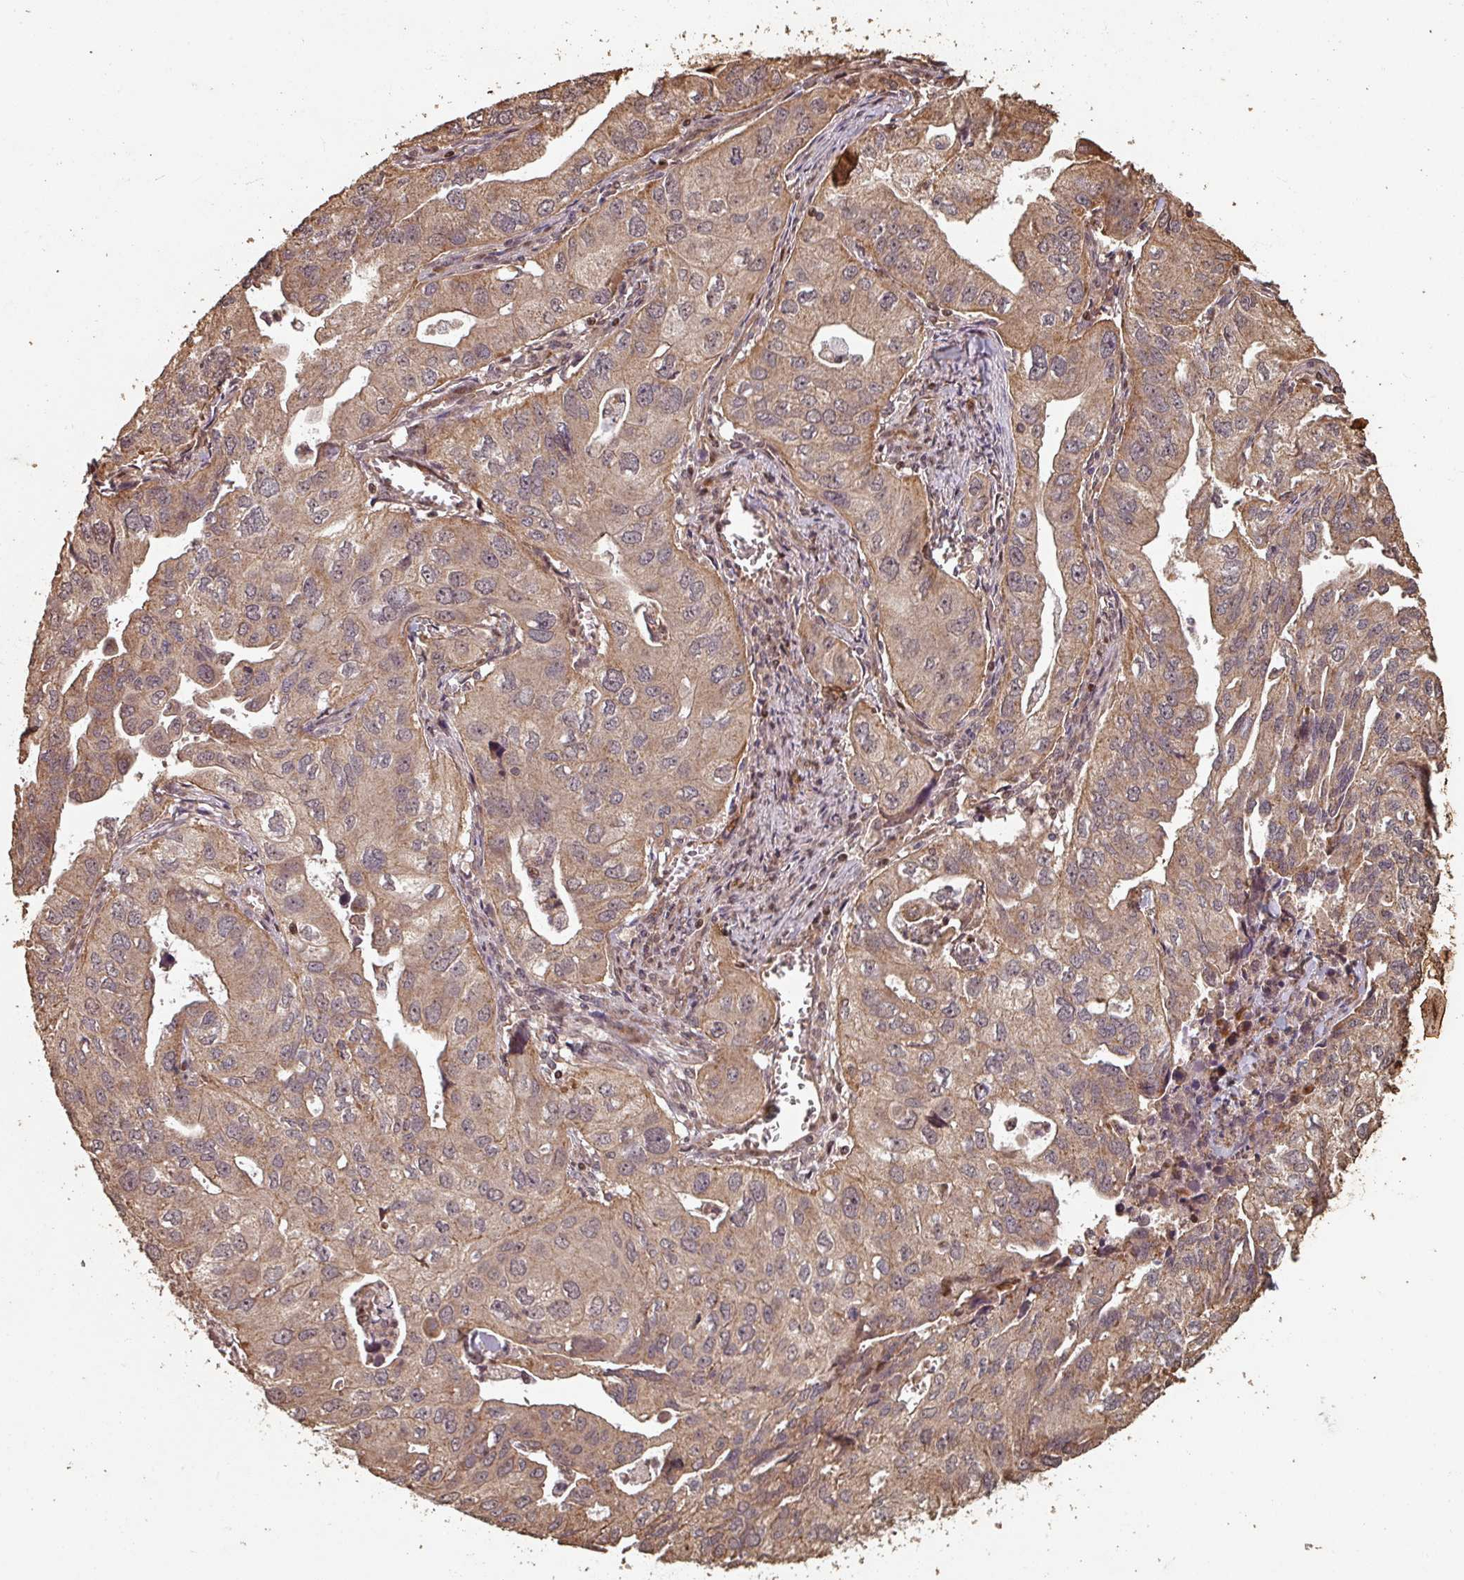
{"staining": {"intensity": "moderate", "quantity": ">75%", "location": "cytoplasmic/membranous"}, "tissue": "lung cancer", "cell_type": "Tumor cells", "image_type": "cancer", "snomed": [{"axis": "morphology", "description": "Adenocarcinoma, NOS"}, {"axis": "topography", "description": "Lung"}], "caption": "Tumor cells demonstrate medium levels of moderate cytoplasmic/membranous staining in about >75% of cells in human lung cancer (adenocarcinoma). (DAB (3,3'-diaminobenzidine) = brown stain, brightfield microscopy at high magnification).", "gene": "EID1", "patient": {"sex": "male", "age": 48}}